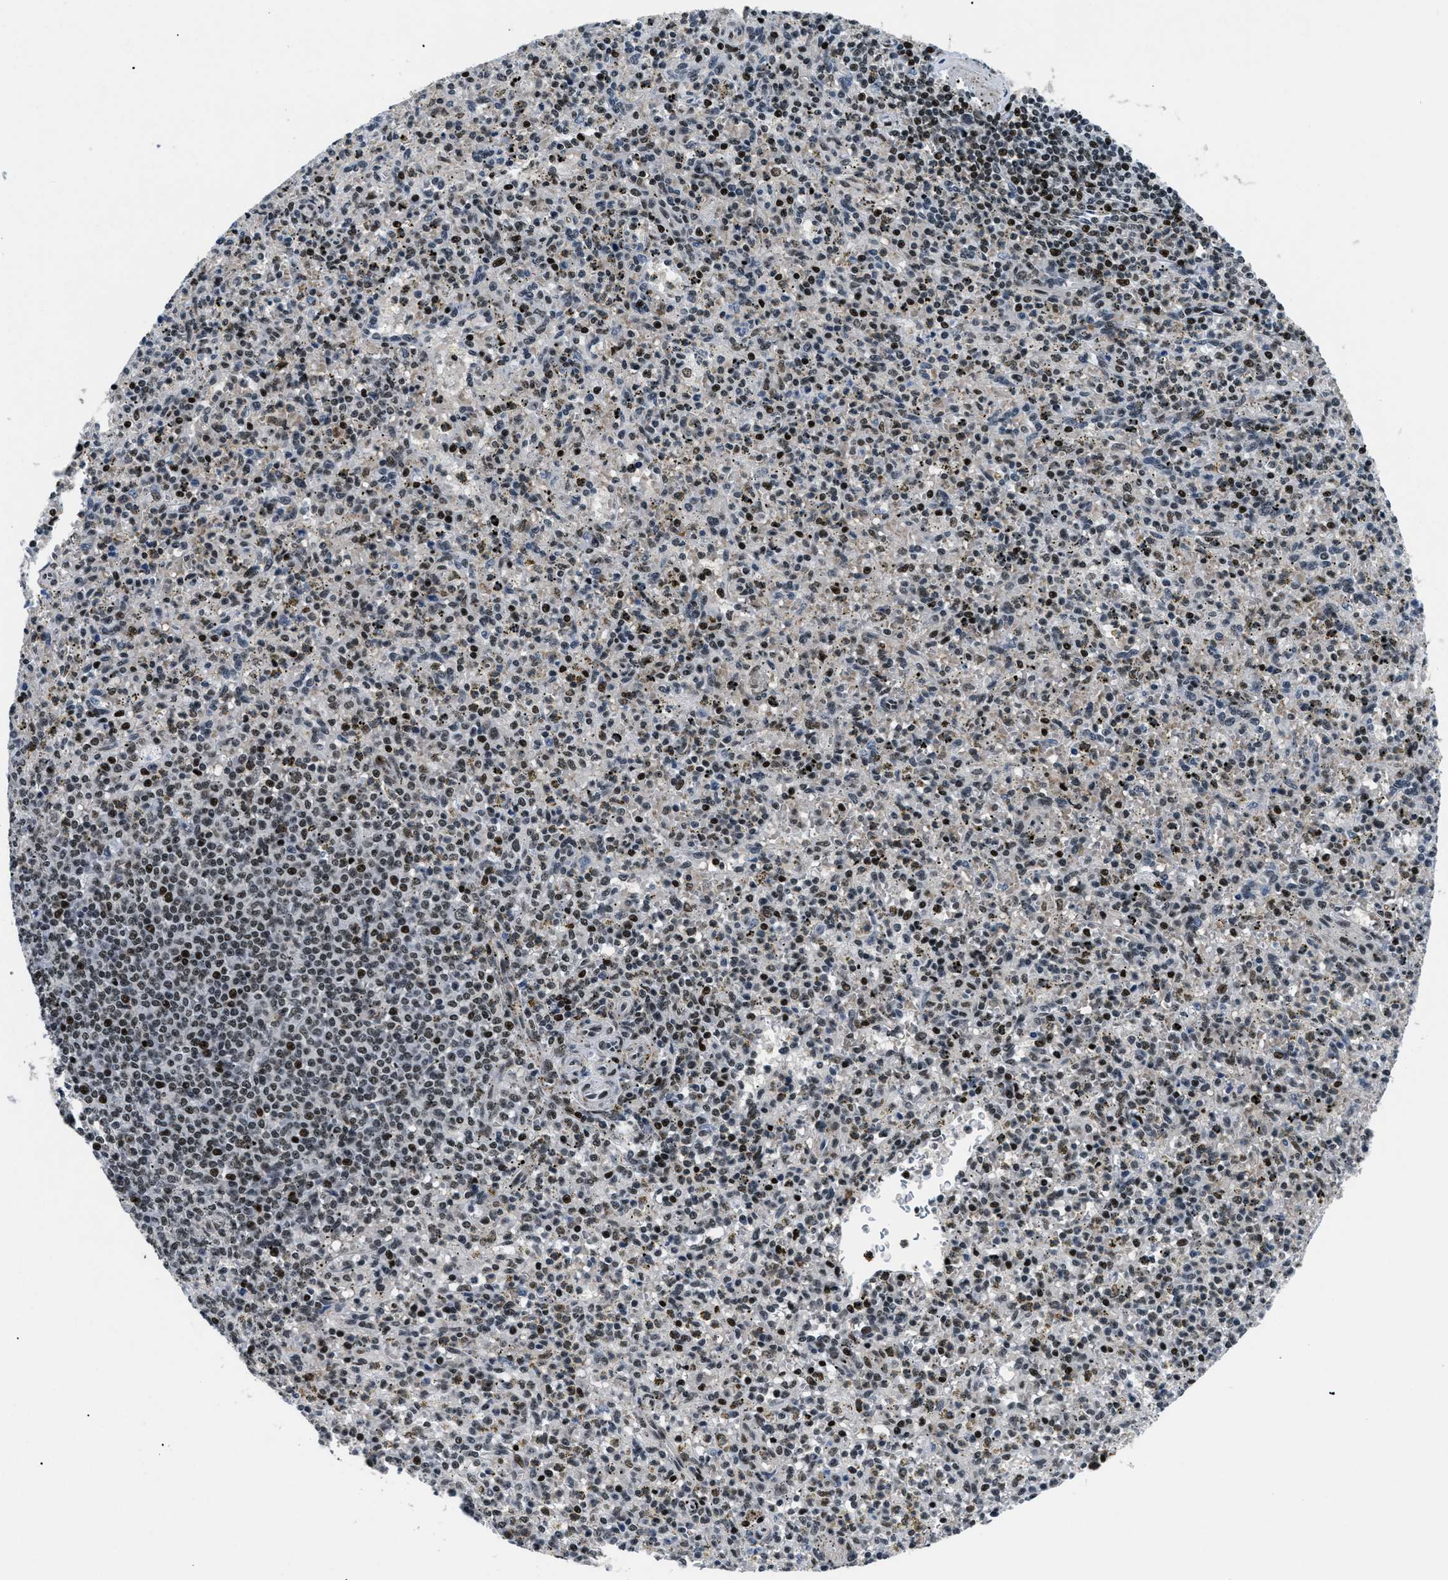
{"staining": {"intensity": "strong", "quantity": ">75%", "location": "nuclear"}, "tissue": "spleen", "cell_type": "Cells in red pulp", "image_type": "normal", "snomed": [{"axis": "morphology", "description": "Normal tissue, NOS"}, {"axis": "topography", "description": "Spleen"}], "caption": "Immunohistochemical staining of unremarkable human spleen displays >75% levels of strong nuclear protein staining in about >75% of cells in red pulp.", "gene": "SMARCB1", "patient": {"sex": "male", "age": 72}}